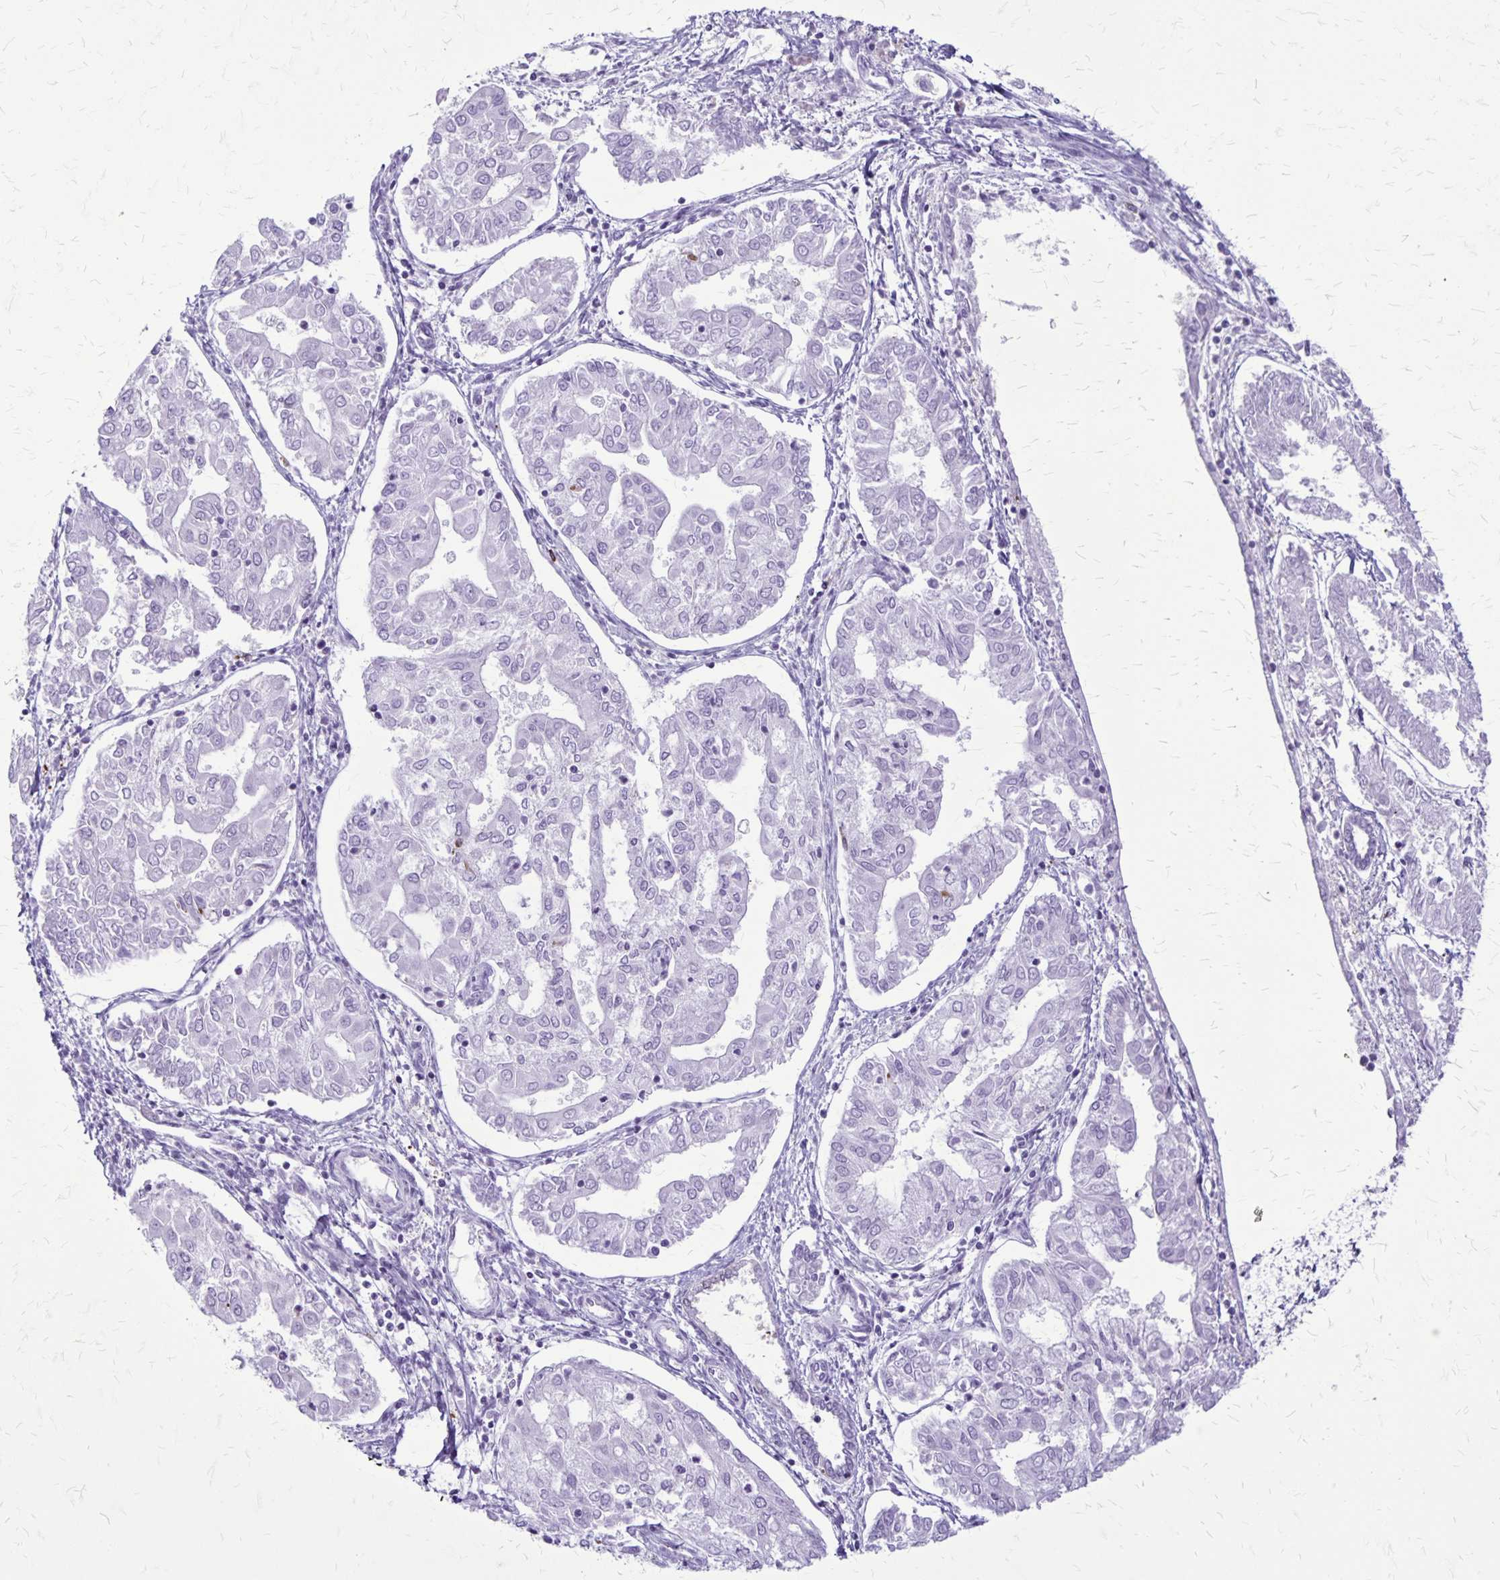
{"staining": {"intensity": "negative", "quantity": "none", "location": "none"}, "tissue": "endometrial cancer", "cell_type": "Tumor cells", "image_type": "cancer", "snomed": [{"axis": "morphology", "description": "Adenocarcinoma, NOS"}, {"axis": "topography", "description": "Endometrium"}], "caption": "Protein analysis of endometrial cancer (adenocarcinoma) exhibits no significant expression in tumor cells.", "gene": "RTN1", "patient": {"sex": "female", "age": 68}}